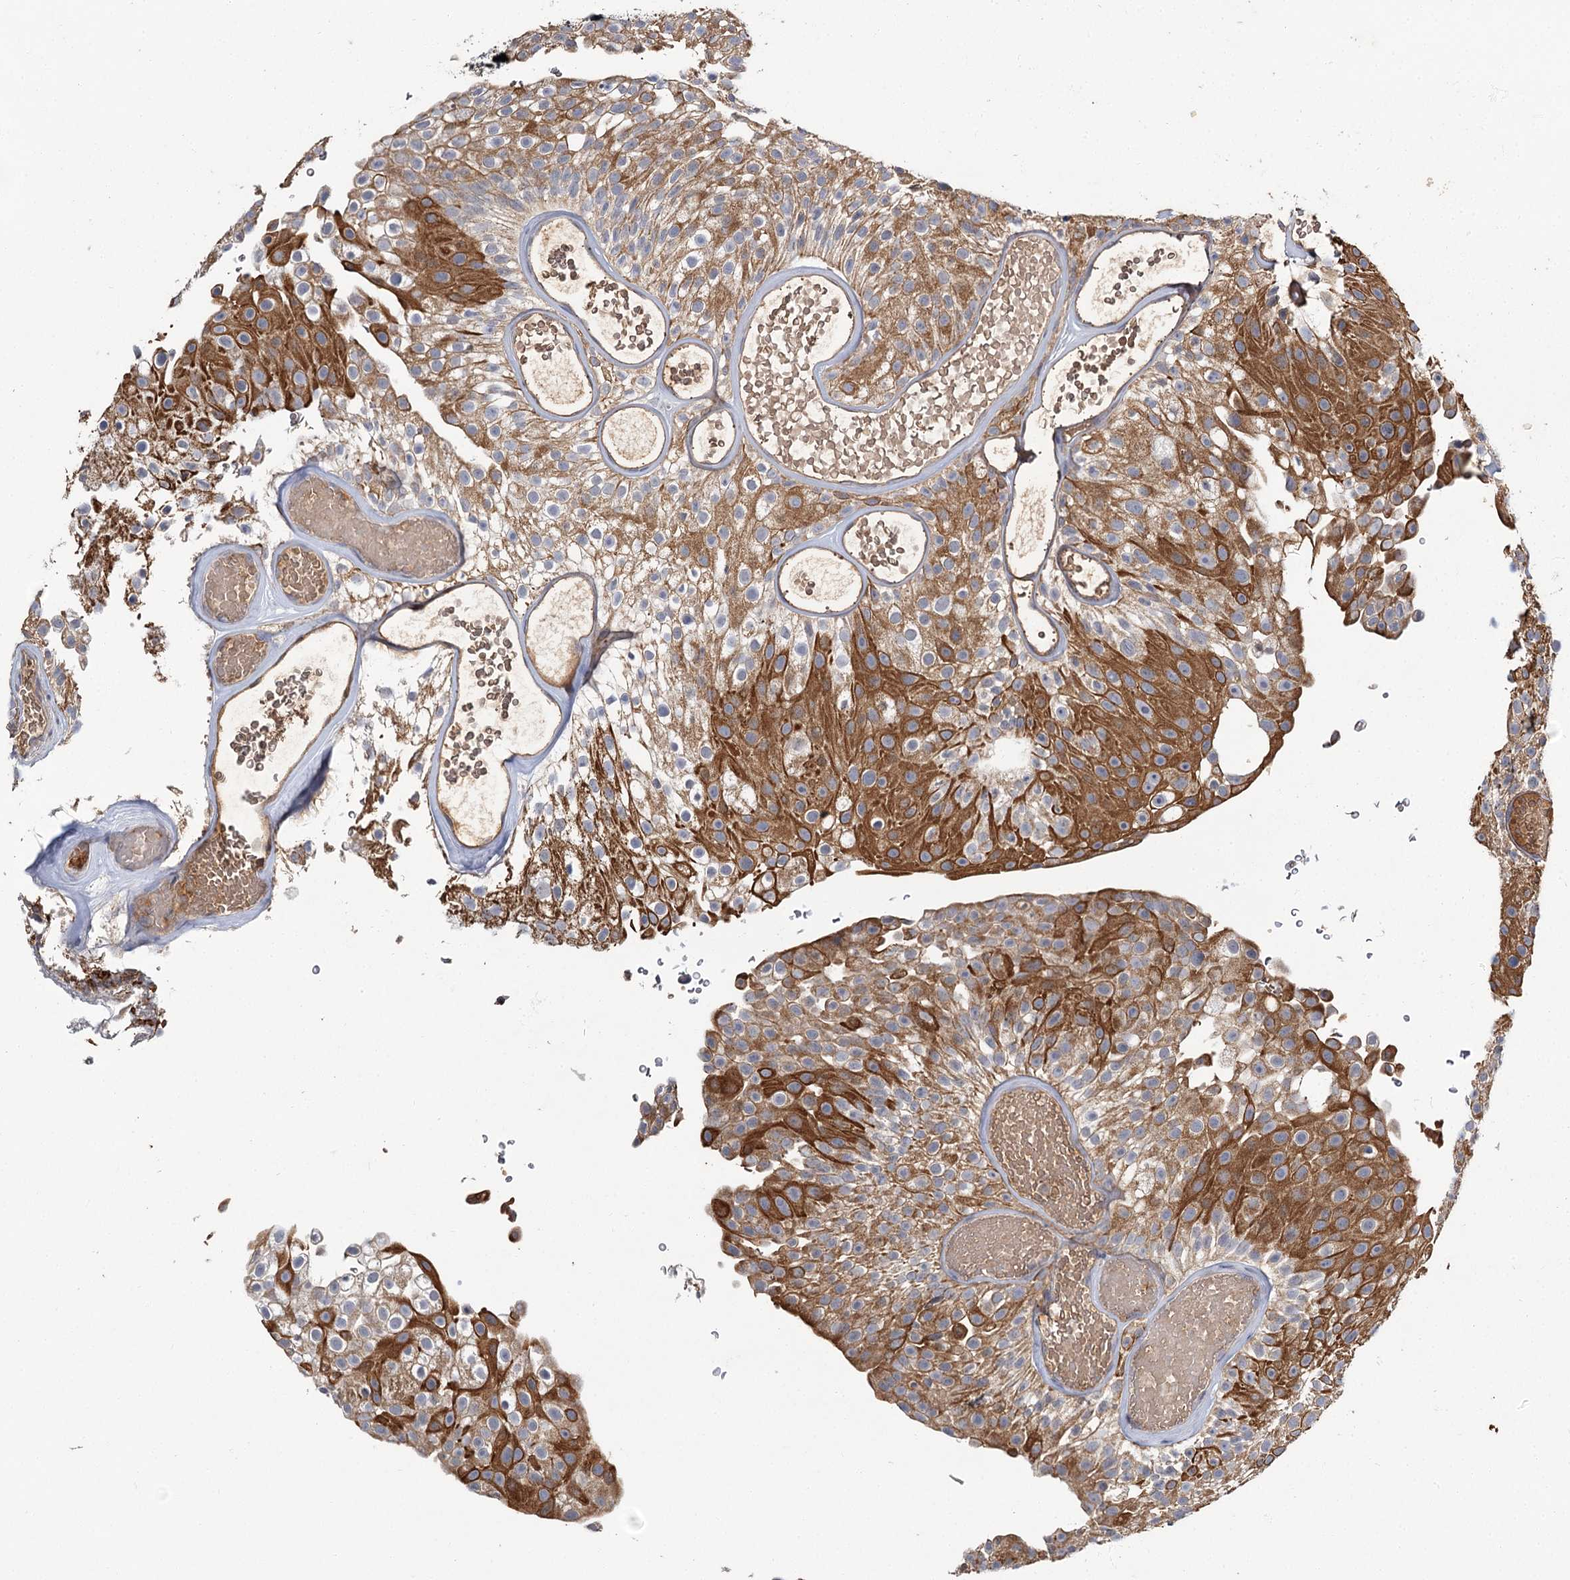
{"staining": {"intensity": "strong", "quantity": "25%-75%", "location": "cytoplasmic/membranous"}, "tissue": "urothelial cancer", "cell_type": "Tumor cells", "image_type": "cancer", "snomed": [{"axis": "morphology", "description": "Urothelial carcinoma, Low grade"}, {"axis": "topography", "description": "Urinary bladder"}], "caption": "High-magnification brightfield microscopy of urothelial cancer stained with DAB (brown) and counterstained with hematoxylin (blue). tumor cells exhibit strong cytoplasmic/membranous positivity is identified in about25%-75% of cells.", "gene": "MFN1", "patient": {"sex": "male", "age": 78}}